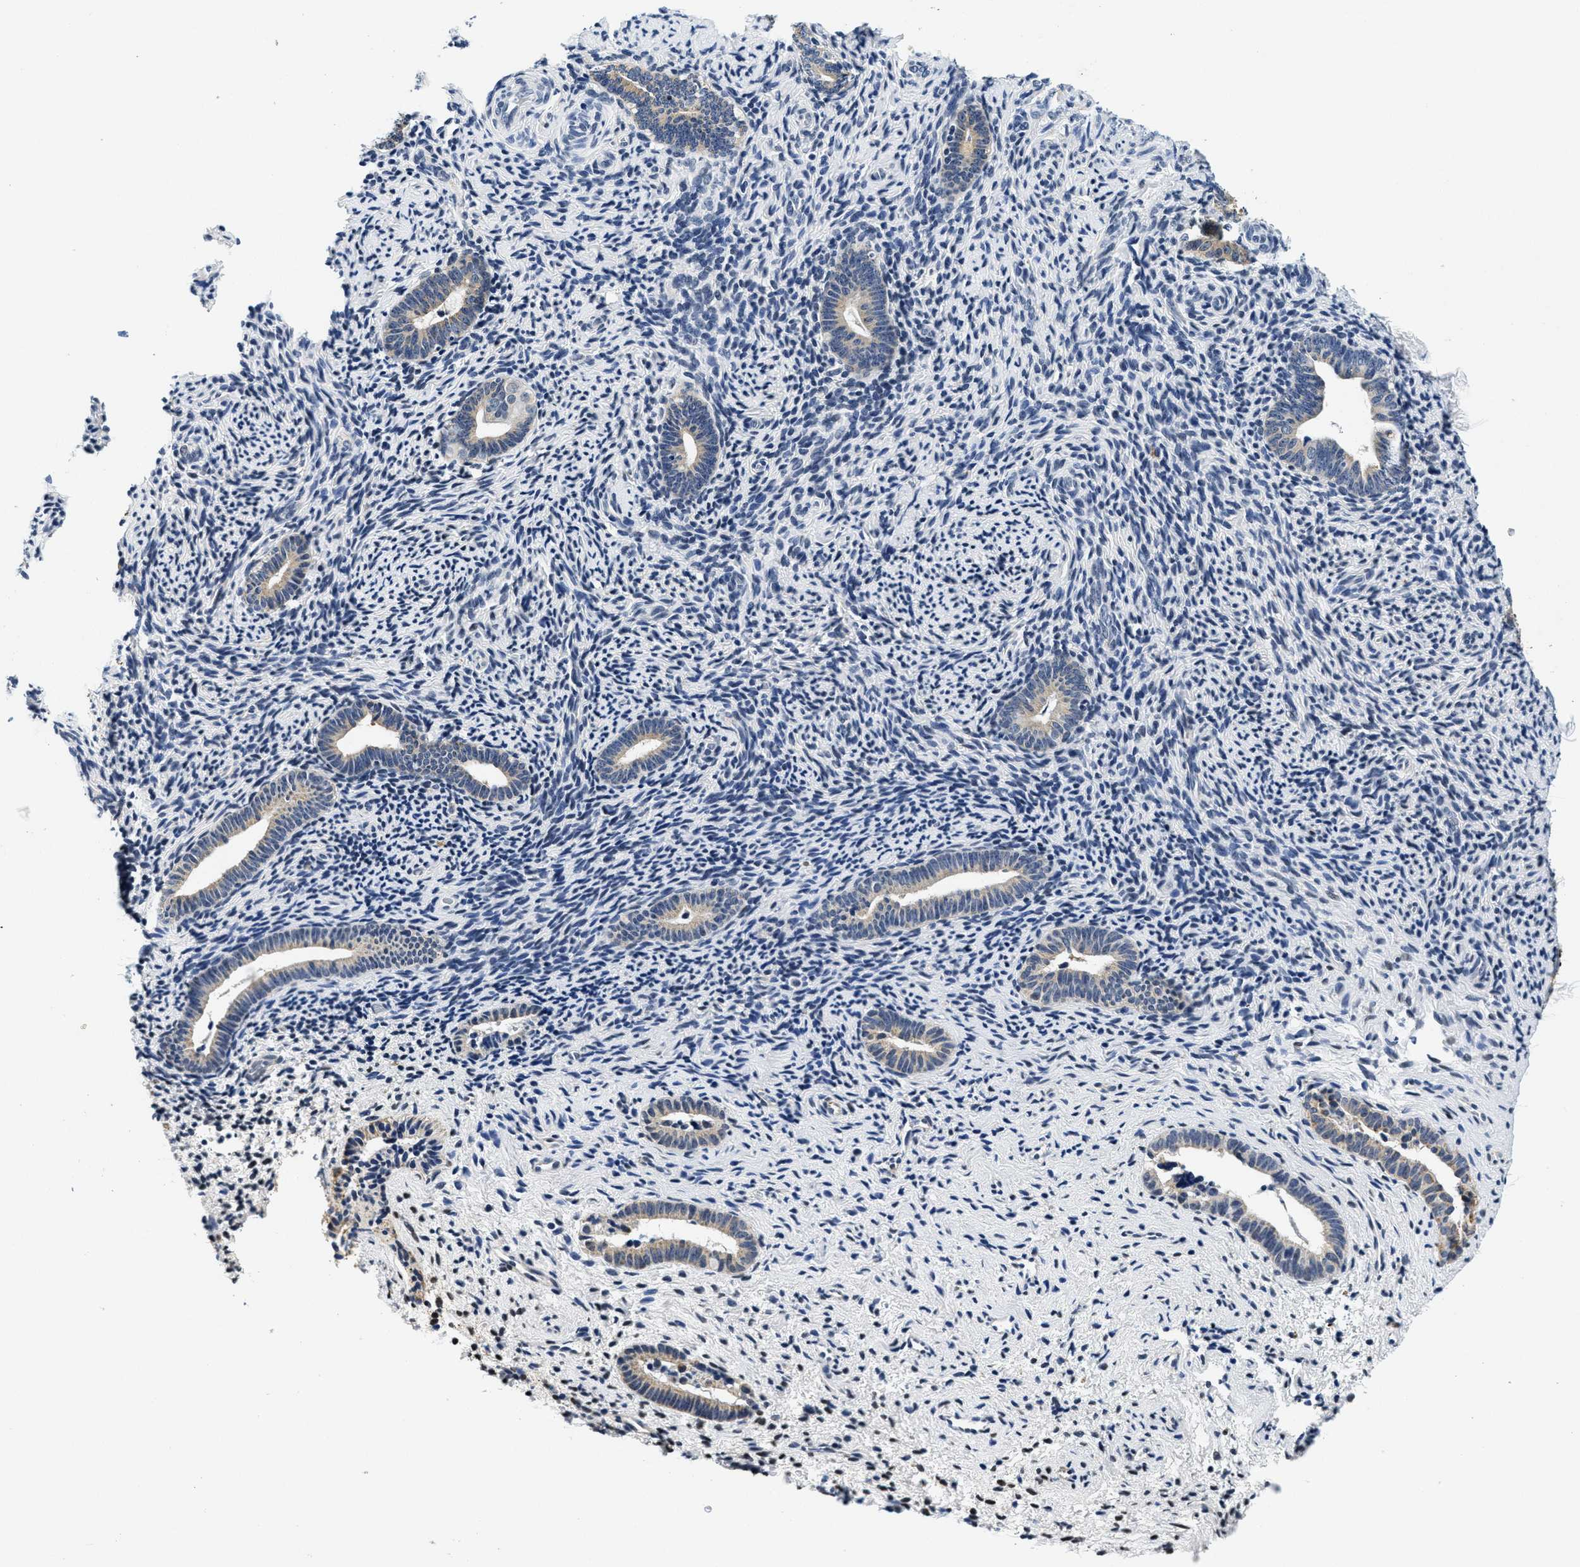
{"staining": {"intensity": "negative", "quantity": "none", "location": "none"}, "tissue": "endometrium", "cell_type": "Cells in endometrial stroma", "image_type": "normal", "snomed": [{"axis": "morphology", "description": "Normal tissue, NOS"}, {"axis": "topography", "description": "Endometrium"}], "caption": "Immunohistochemistry photomicrograph of normal endometrium: human endometrium stained with DAB (3,3'-diaminobenzidine) demonstrates no significant protein positivity in cells in endometrial stroma.", "gene": "HS3ST2", "patient": {"sex": "female", "age": 51}}